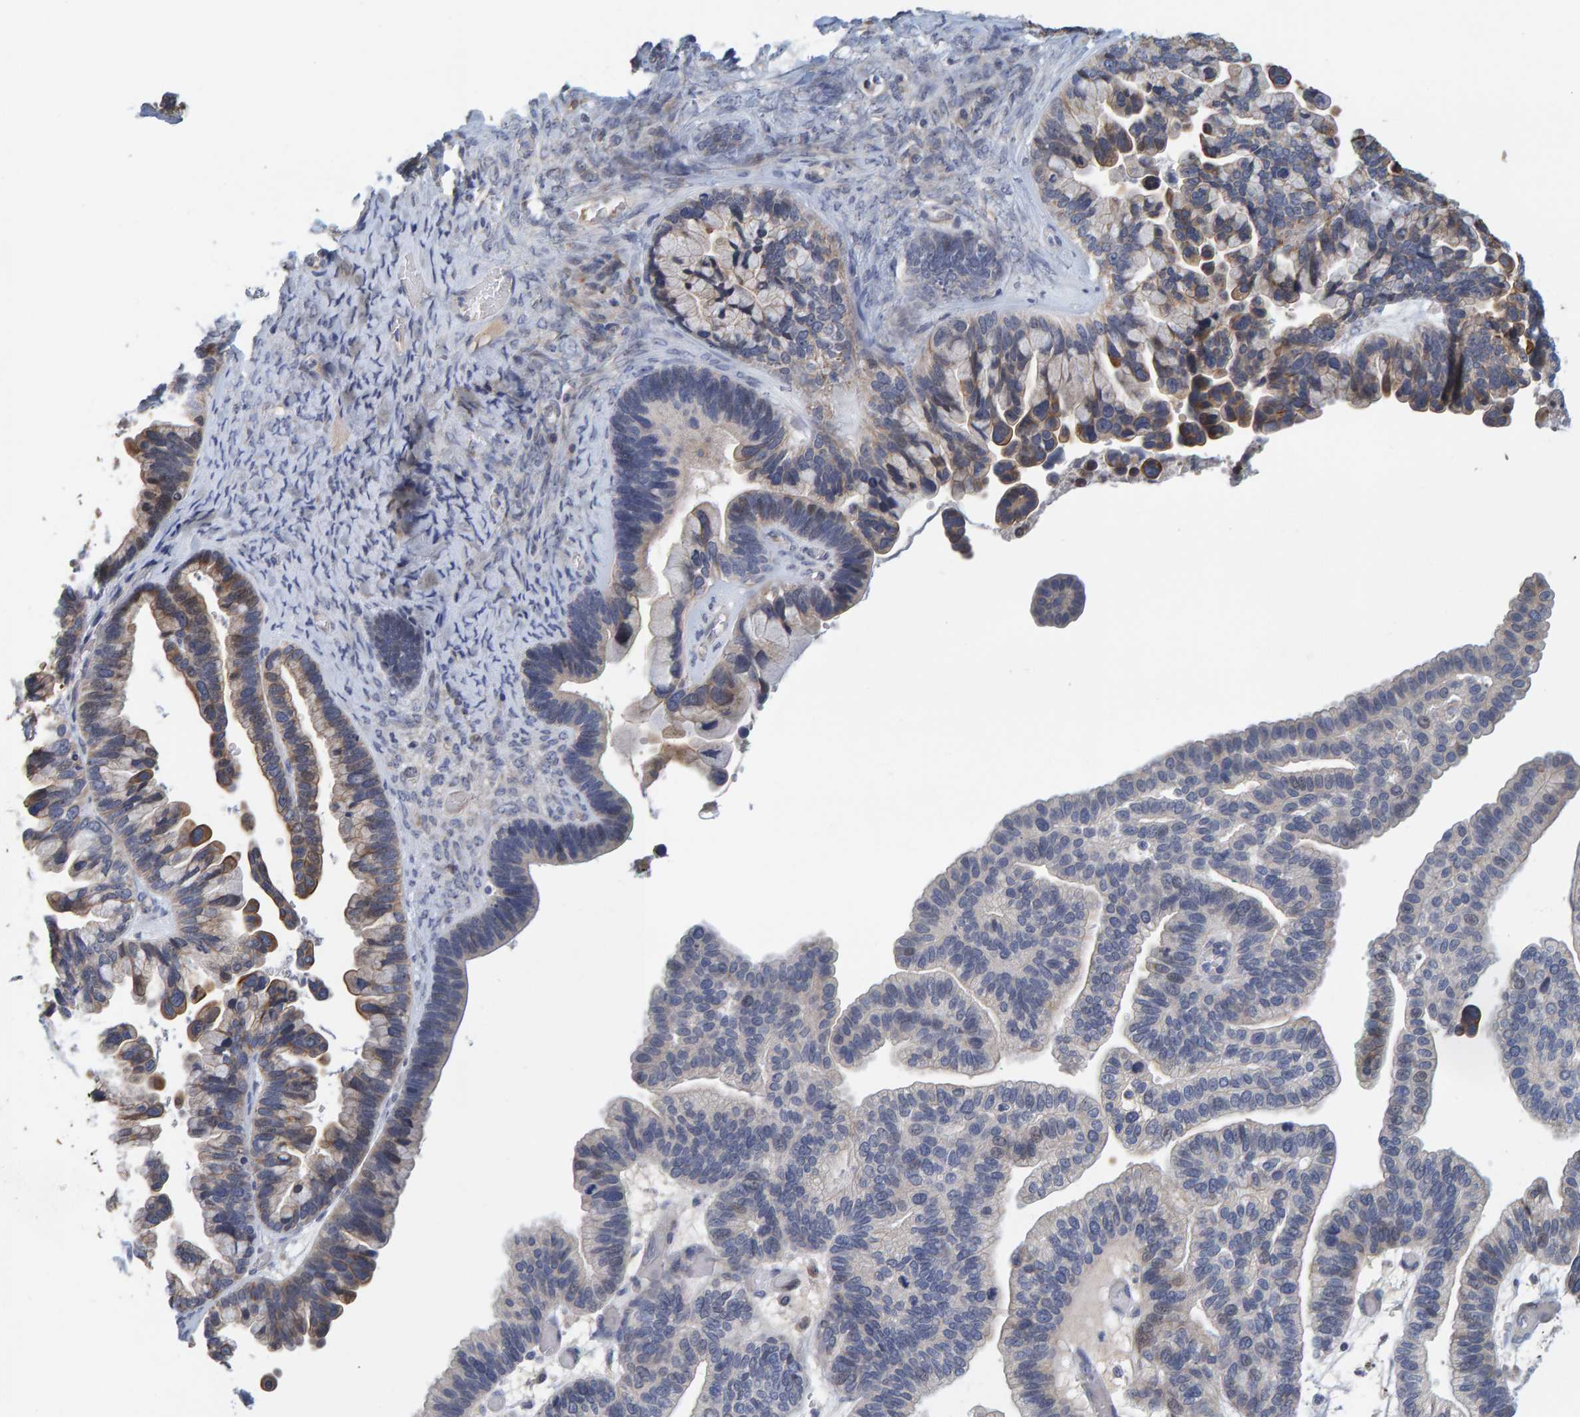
{"staining": {"intensity": "moderate", "quantity": "<25%", "location": "cytoplasmic/membranous"}, "tissue": "ovarian cancer", "cell_type": "Tumor cells", "image_type": "cancer", "snomed": [{"axis": "morphology", "description": "Cystadenocarcinoma, serous, NOS"}, {"axis": "topography", "description": "Ovary"}], "caption": "This image reveals serous cystadenocarcinoma (ovarian) stained with IHC to label a protein in brown. The cytoplasmic/membranous of tumor cells show moderate positivity for the protein. Nuclei are counter-stained blue.", "gene": "ZNF77", "patient": {"sex": "female", "age": 56}}